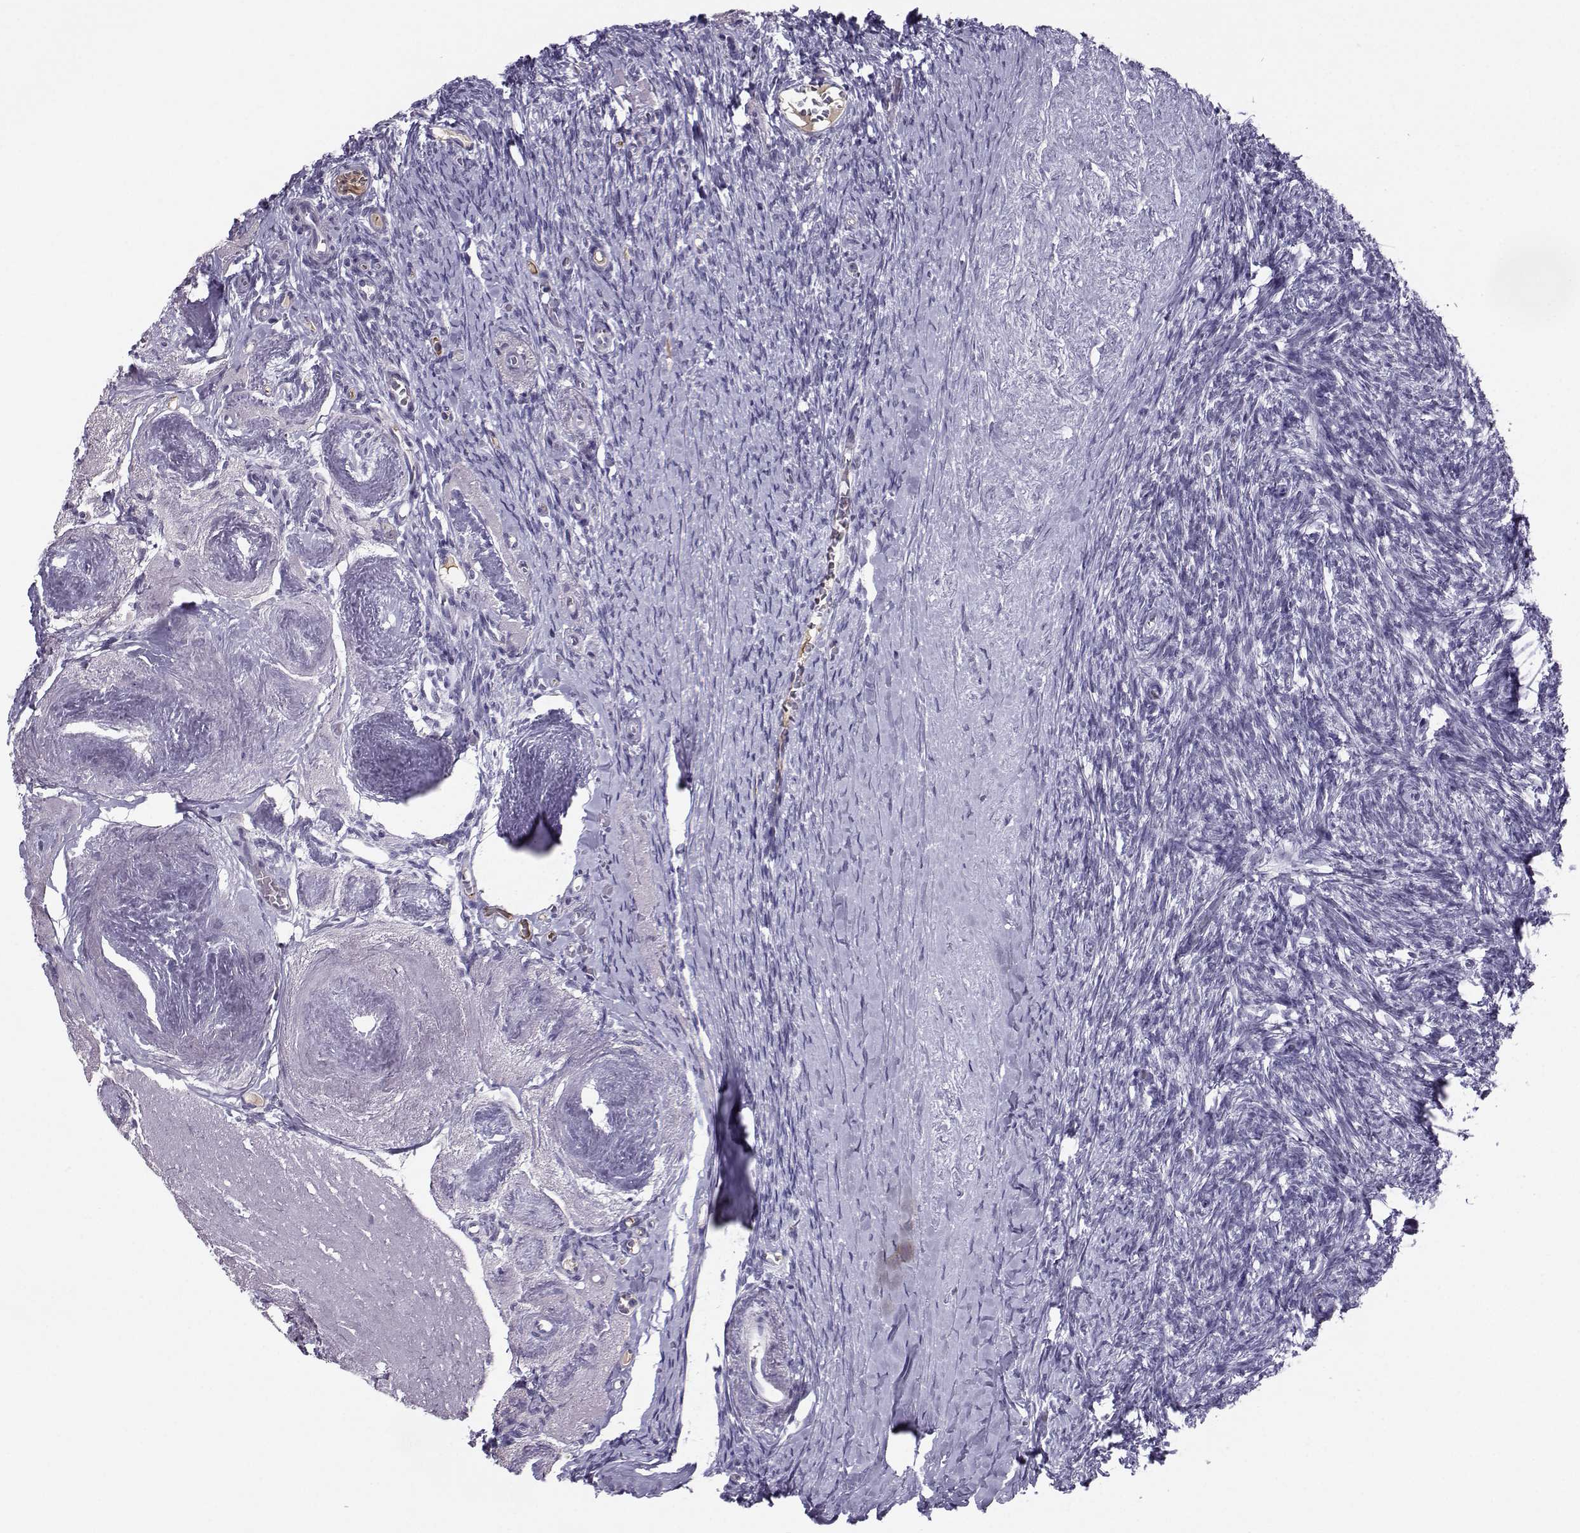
{"staining": {"intensity": "negative", "quantity": "none", "location": "none"}, "tissue": "ovary", "cell_type": "Follicle cells", "image_type": "normal", "snomed": [{"axis": "morphology", "description": "Normal tissue, NOS"}, {"axis": "topography", "description": "Ovary"}], "caption": "Human ovary stained for a protein using immunohistochemistry (IHC) shows no positivity in follicle cells.", "gene": "LHX1", "patient": {"sex": "female", "age": 72}}